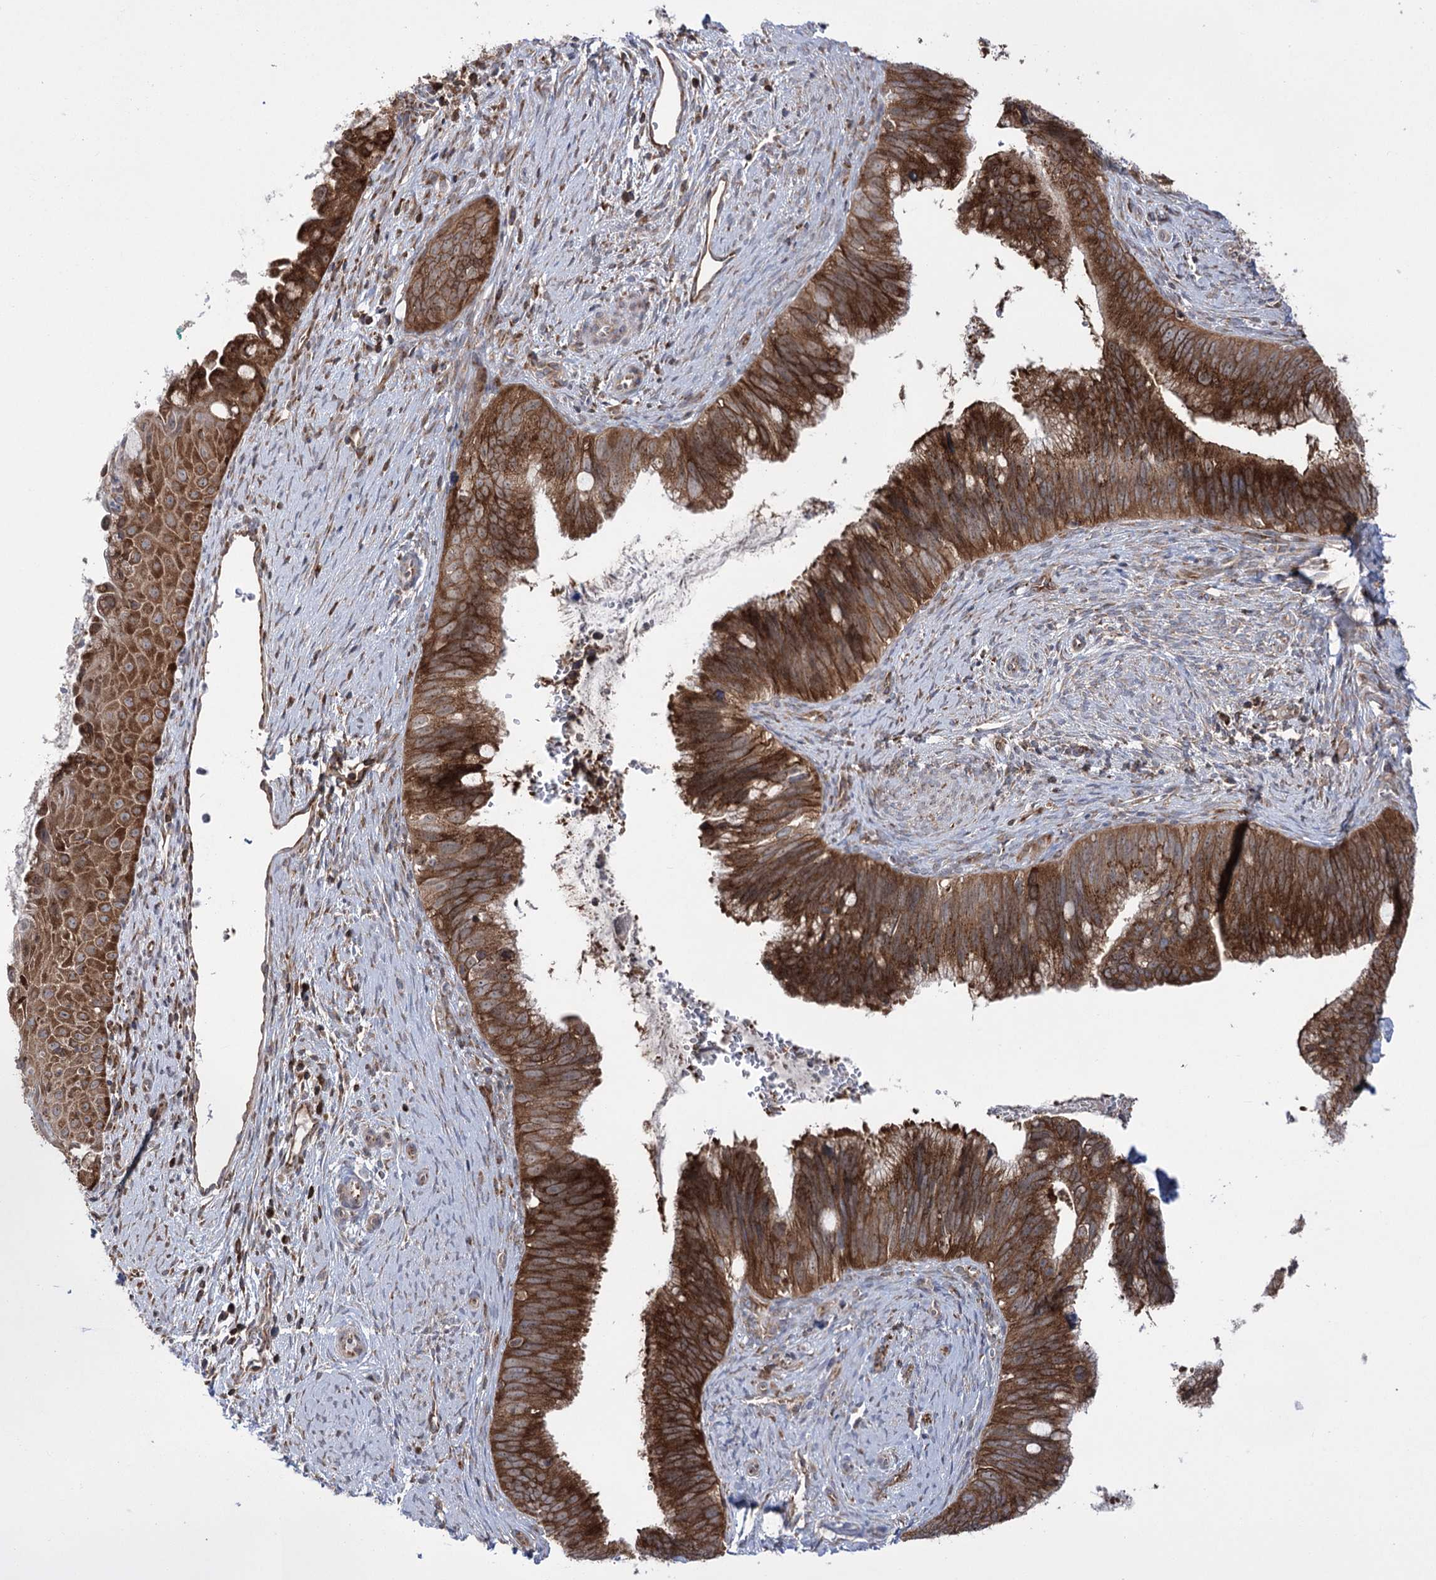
{"staining": {"intensity": "strong", "quantity": ">75%", "location": "cytoplasmic/membranous"}, "tissue": "cervical cancer", "cell_type": "Tumor cells", "image_type": "cancer", "snomed": [{"axis": "morphology", "description": "Adenocarcinoma, NOS"}, {"axis": "topography", "description": "Cervix"}], "caption": "Human cervical cancer stained with a protein marker shows strong staining in tumor cells.", "gene": "ZNF622", "patient": {"sex": "female", "age": 42}}